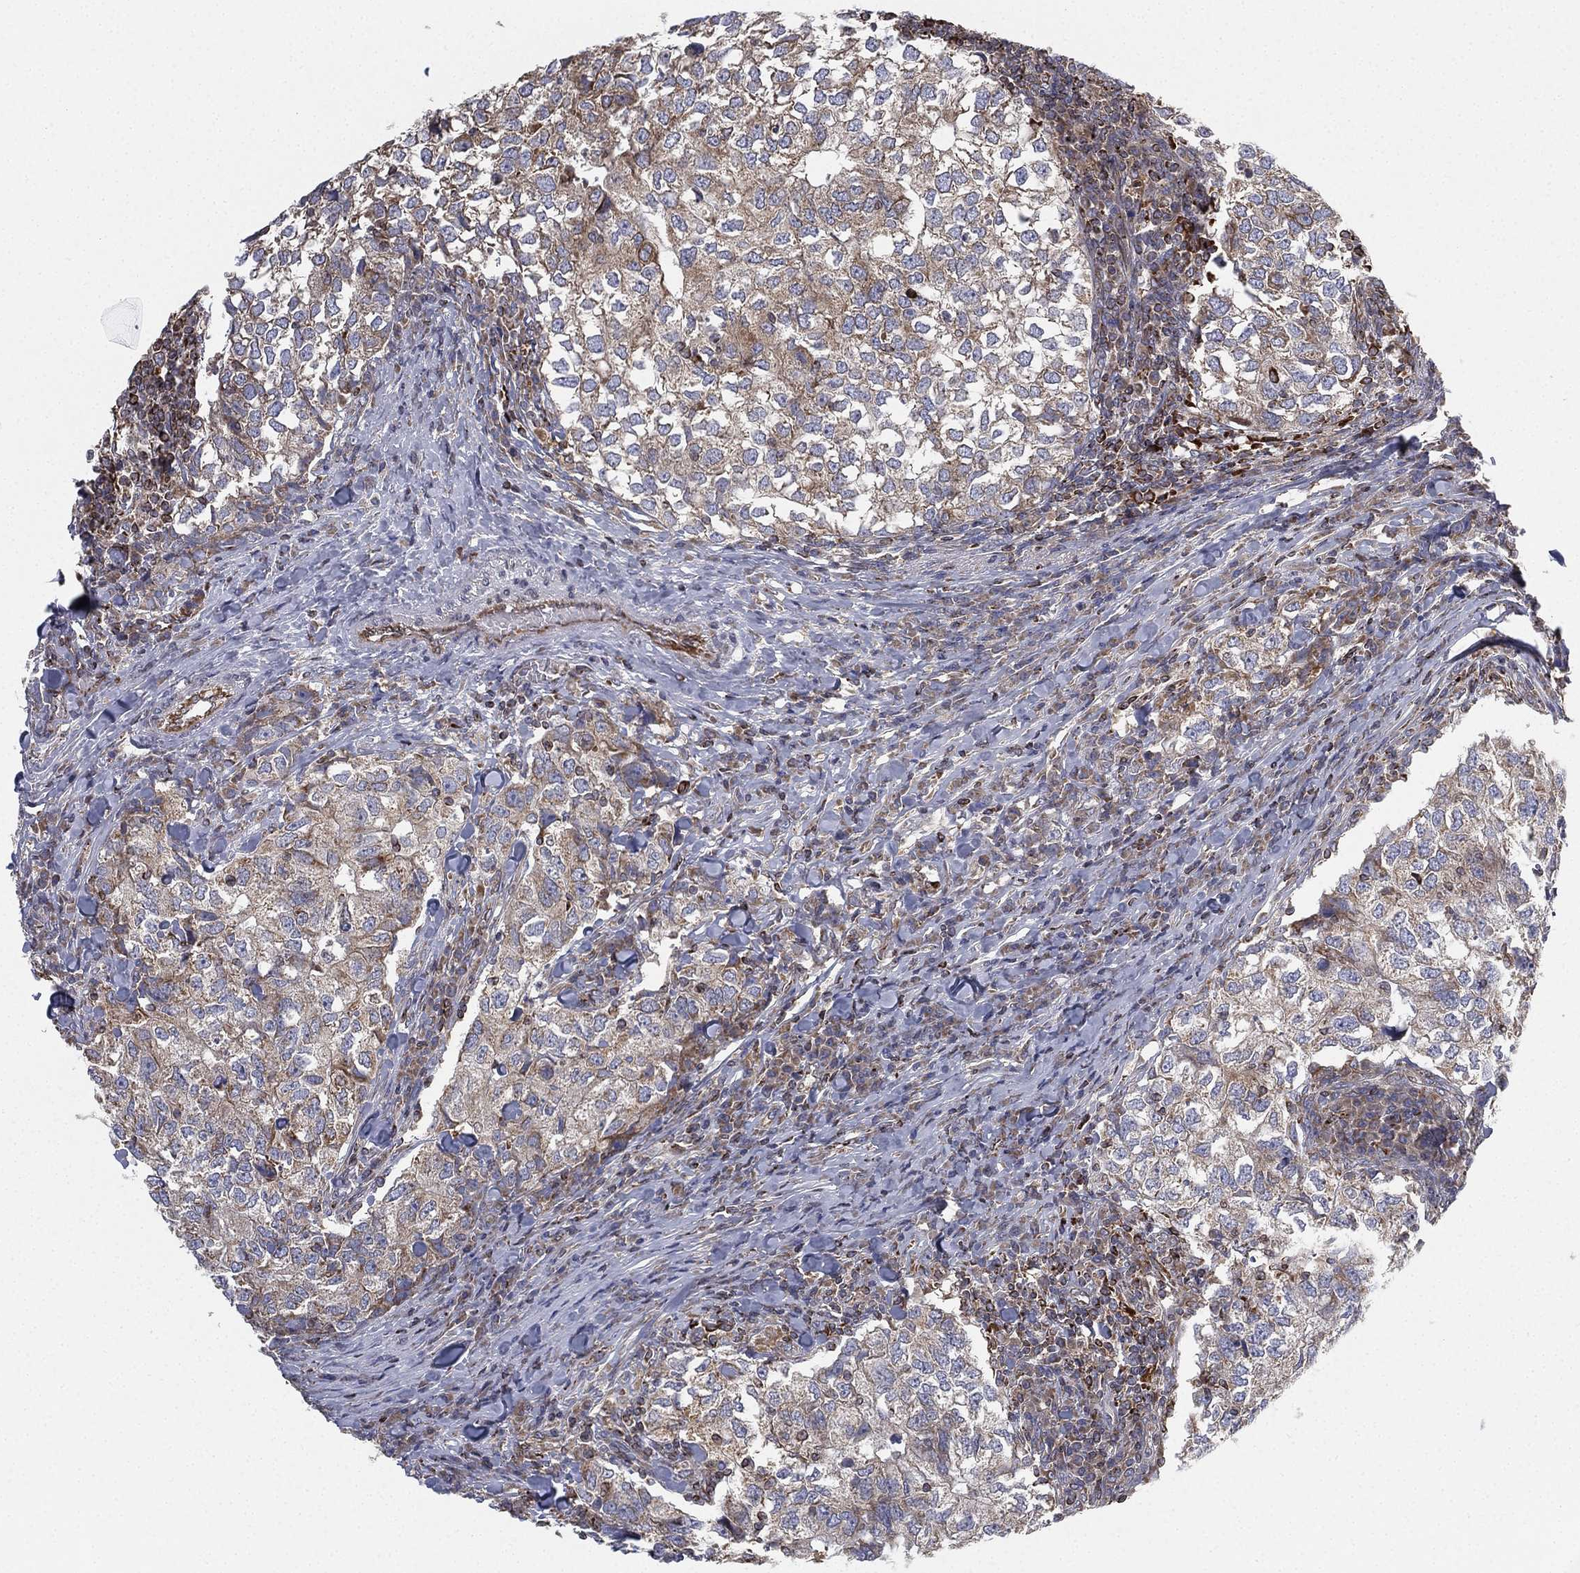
{"staining": {"intensity": "weak", "quantity": "25%-75%", "location": "cytoplasmic/membranous"}, "tissue": "breast cancer", "cell_type": "Tumor cells", "image_type": "cancer", "snomed": [{"axis": "morphology", "description": "Duct carcinoma"}, {"axis": "topography", "description": "Breast"}], "caption": "A high-resolution histopathology image shows immunohistochemistry staining of breast intraductal carcinoma, which shows weak cytoplasmic/membranous expression in about 25%-75% of tumor cells. Nuclei are stained in blue.", "gene": "CYB5B", "patient": {"sex": "female", "age": 30}}